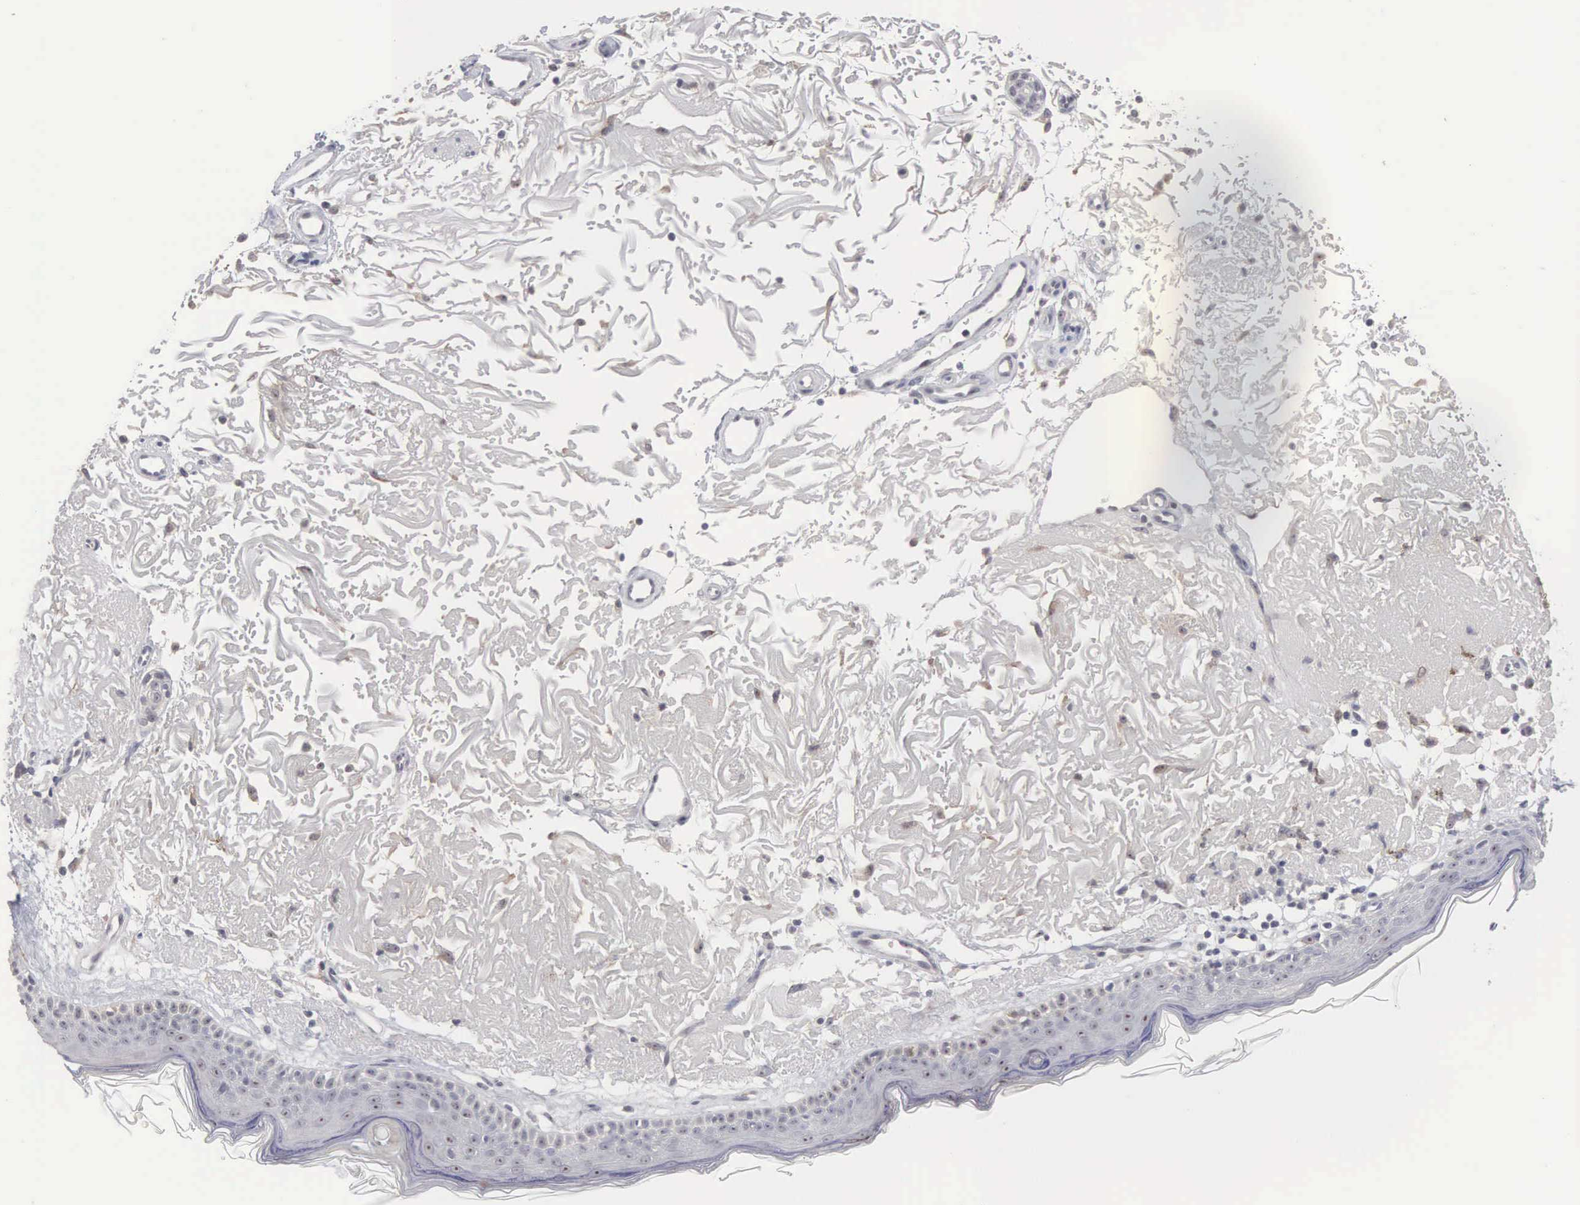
{"staining": {"intensity": "negative", "quantity": "none", "location": "none"}, "tissue": "skin", "cell_type": "Fibroblasts", "image_type": "normal", "snomed": [{"axis": "morphology", "description": "Normal tissue, NOS"}, {"axis": "topography", "description": "Skin"}], "caption": "Skin stained for a protein using immunohistochemistry exhibits no positivity fibroblasts.", "gene": "ACOT4", "patient": {"sex": "female", "age": 90}}